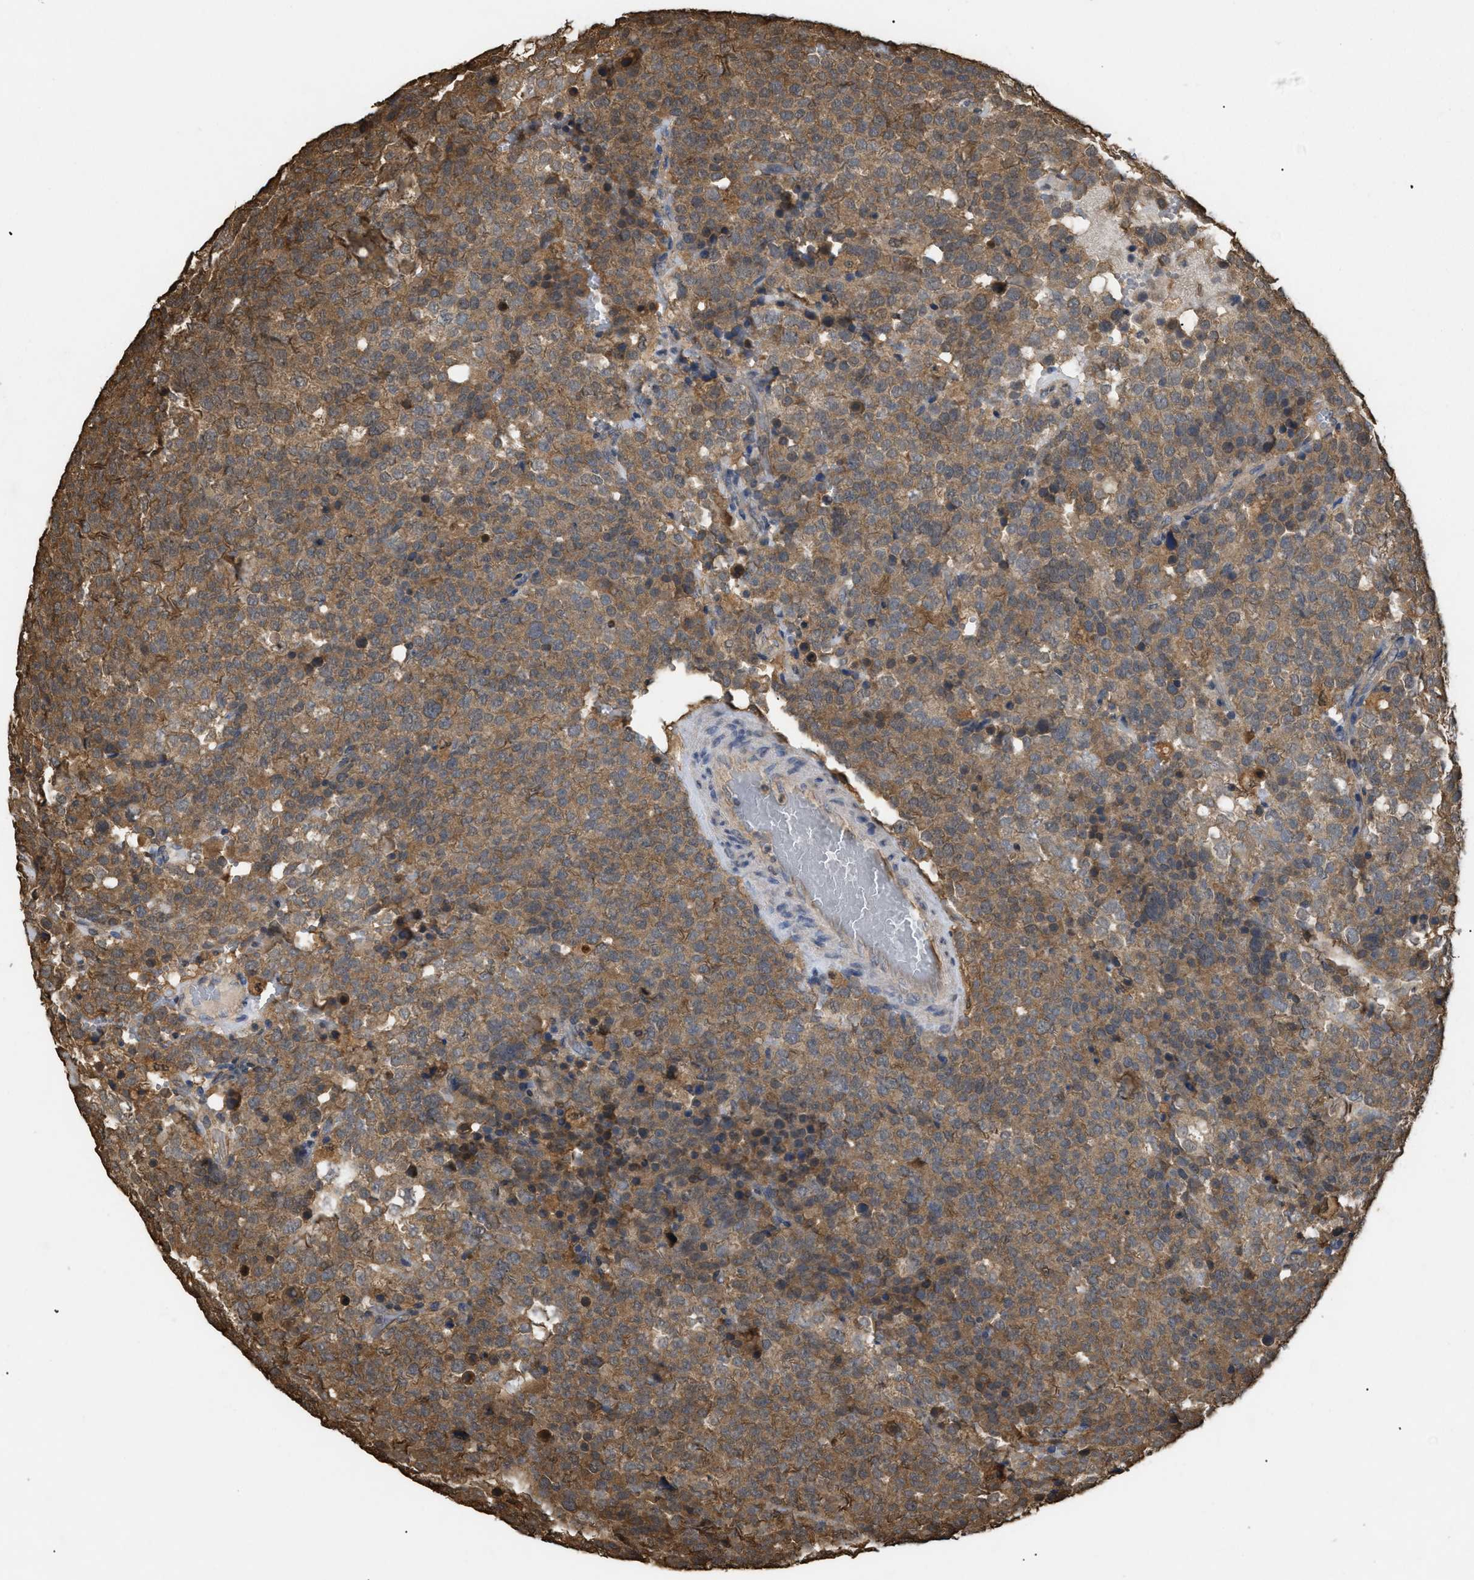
{"staining": {"intensity": "moderate", "quantity": ">75%", "location": "cytoplasmic/membranous"}, "tissue": "testis cancer", "cell_type": "Tumor cells", "image_type": "cancer", "snomed": [{"axis": "morphology", "description": "Seminoma, NOS"}, {"axis": "topography", "description": "Testis"}], "caption": "Testis seminoma tissue displays moderate cytoplasmic/membranous expression in about >75% of tumor cells, visualized by immunohistochemistry.", "gene": "CALM1", "patient": {"sex": "male", "age": 71}}